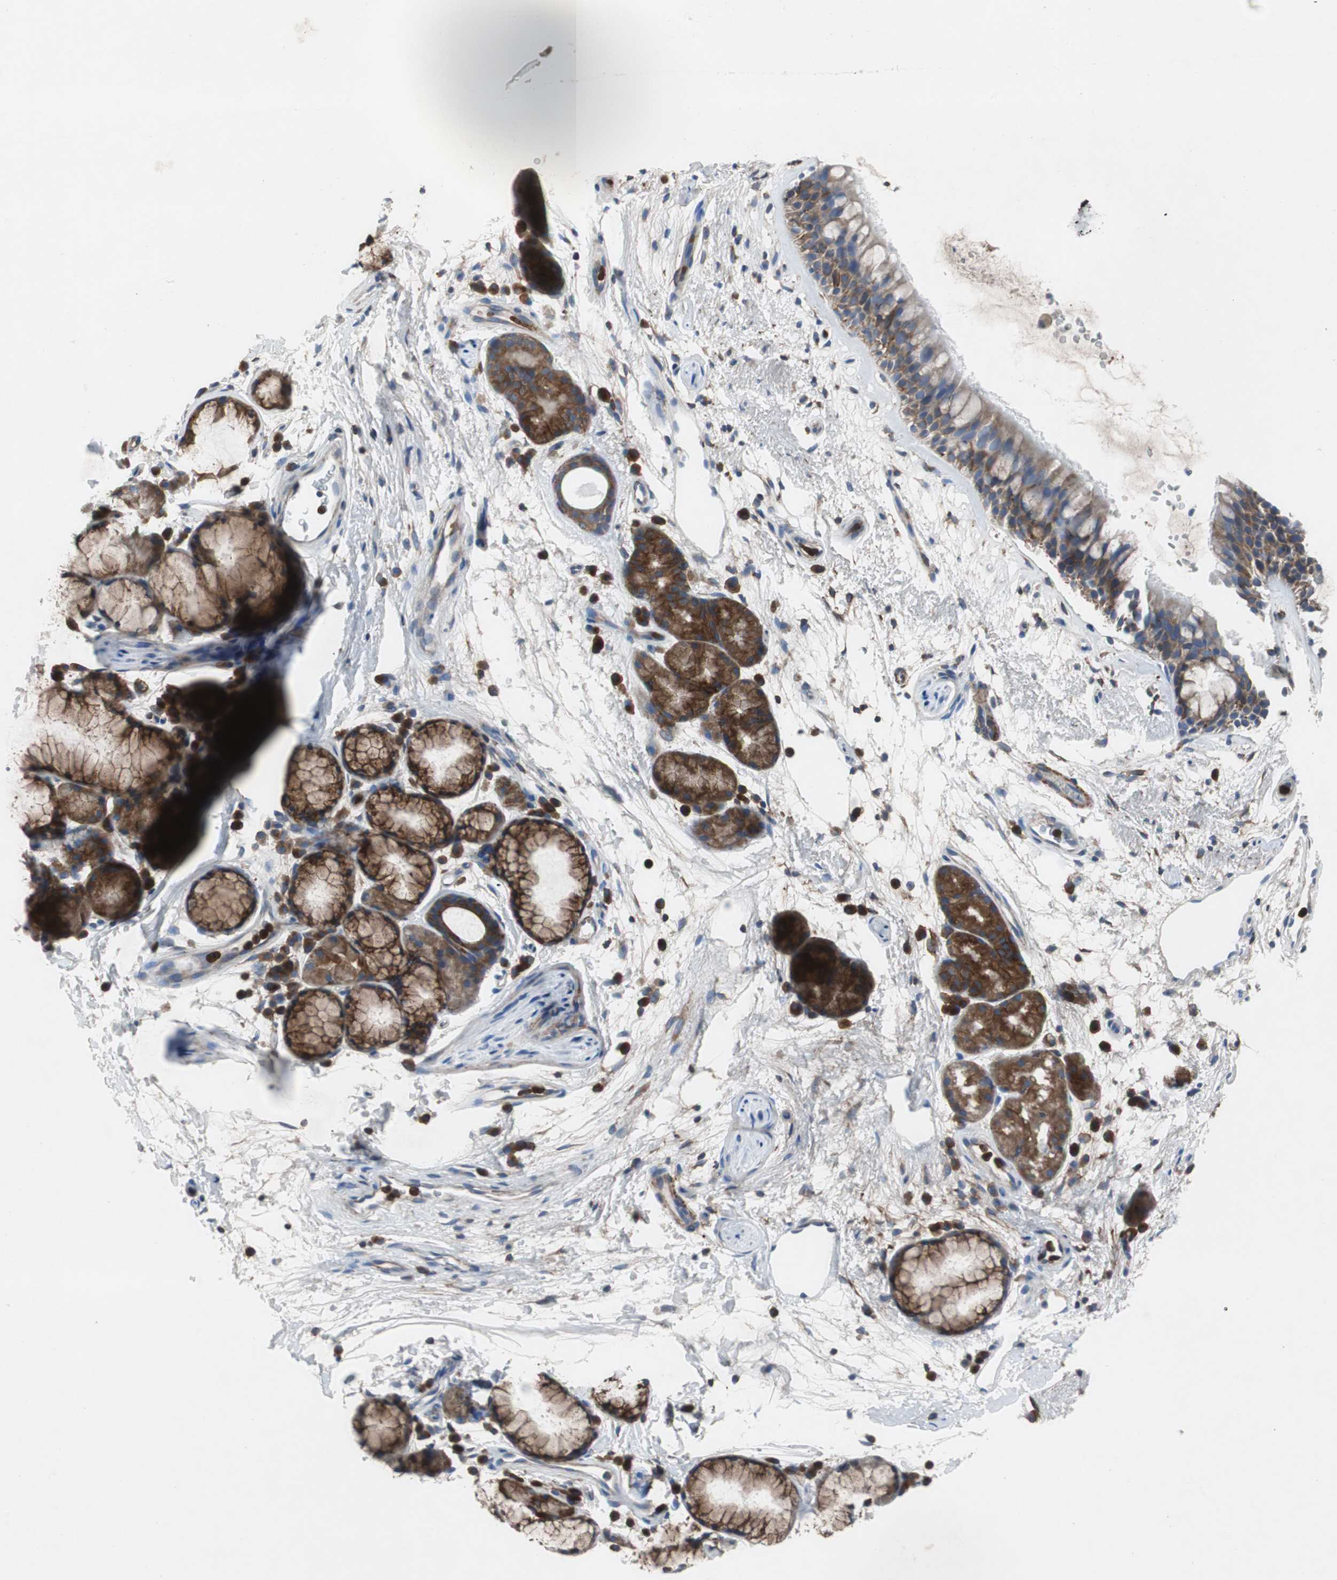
{"staining": {"intensity": "strong", "quantity": ">75%", "location": "cytoplasmic/membranous"}, "tissue": "bronchus", "cell_type": "Respiratory epithelial cells", "image_type": "normal", "snomed": [{"axis": "morphology", "description": "Normal tissue, NOS"}, {"axis": "topography", "description": "Bronchus"}], "caption": "A photomicrograph of bronchus stained for a protein exhibits strong cytoplasmic/membranous brown staining in respiratory epithelial cells.", "gene": "GYS1", "patient": {"sex": "female", "age": 54}}